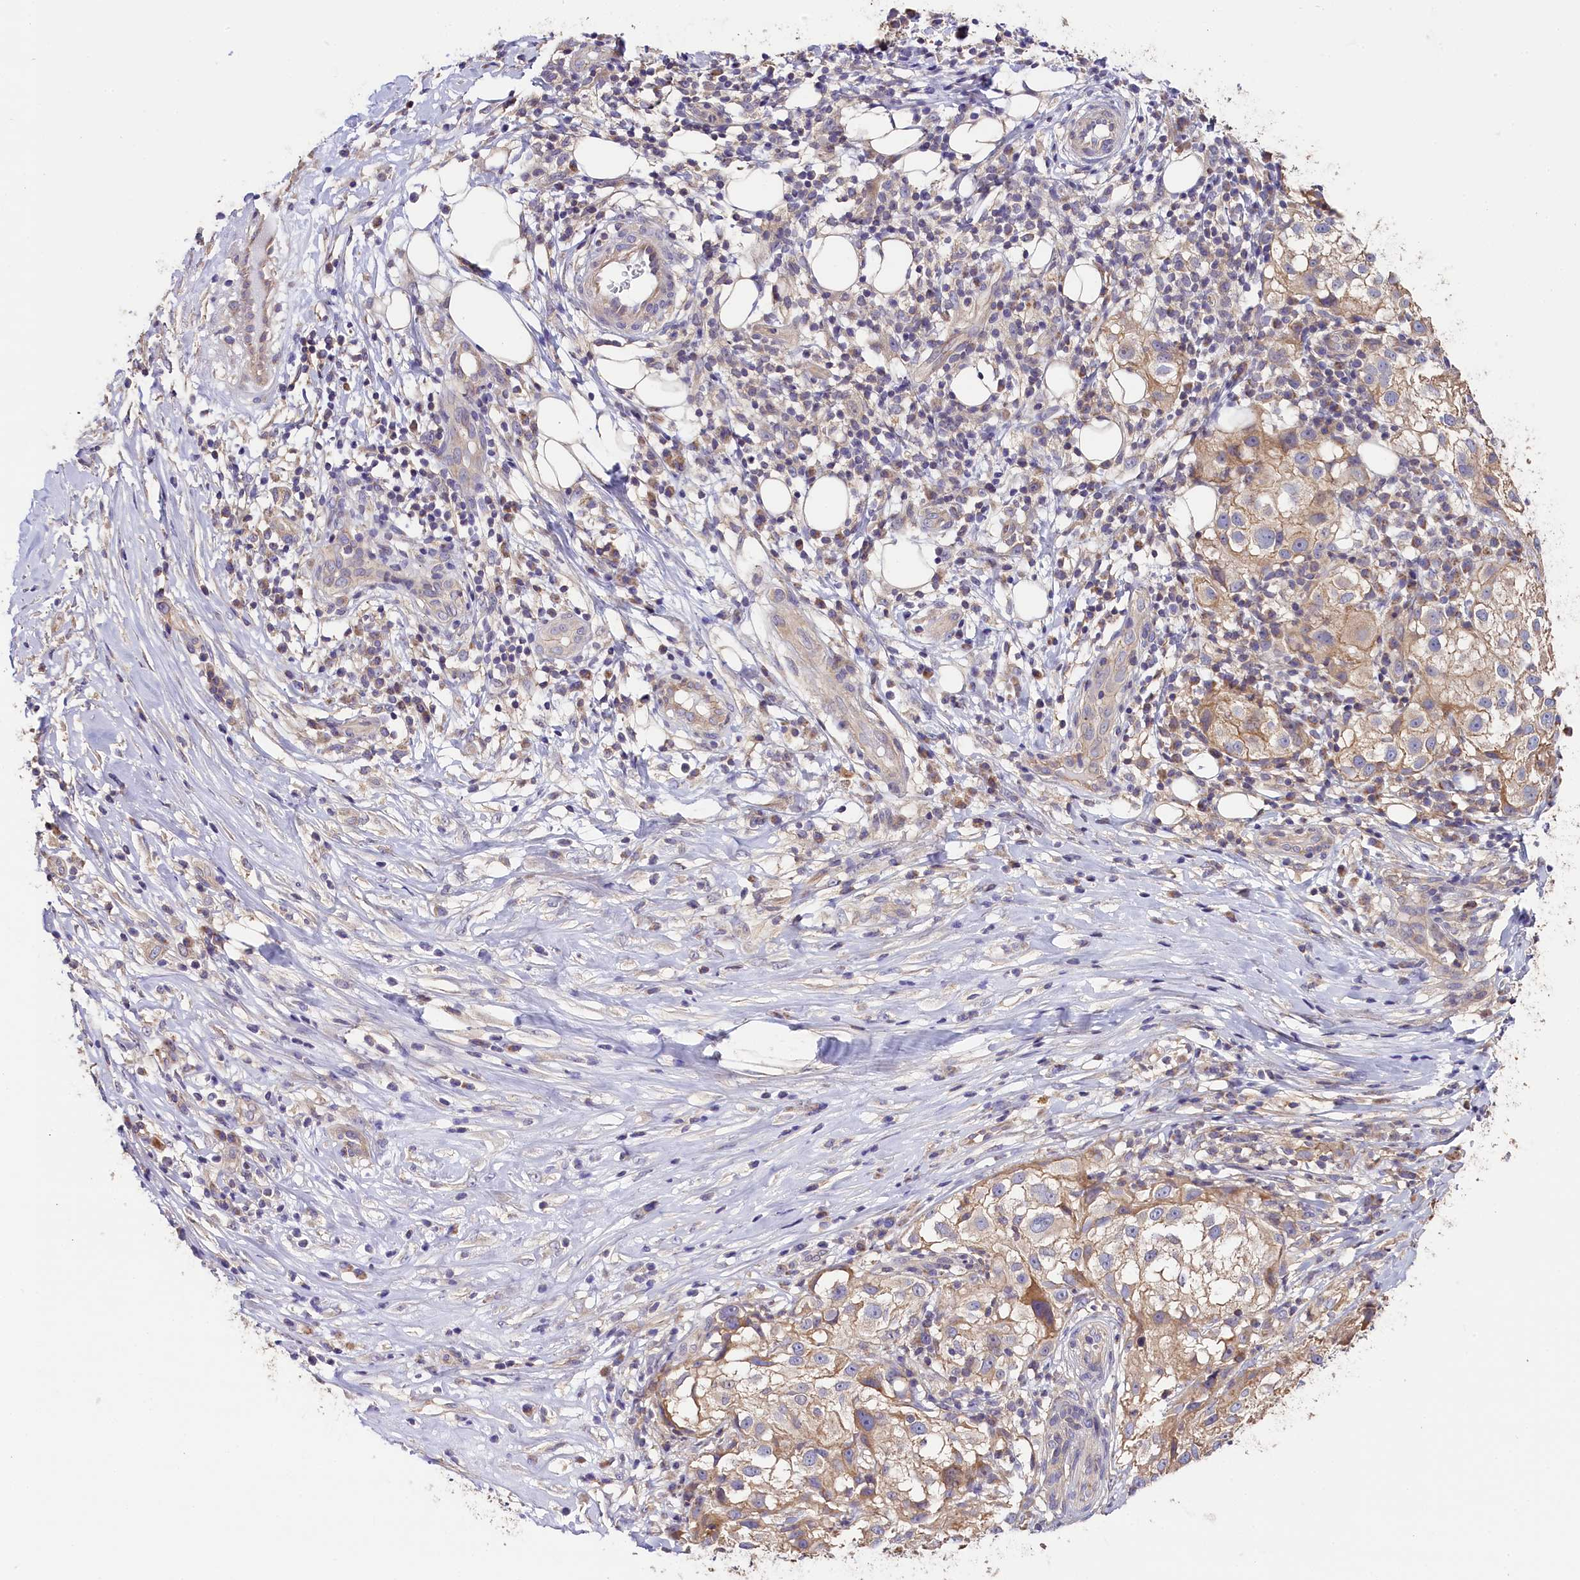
{"staining": {"intensity": "weak", "quantity": "<25%", "location": "cytoplasmic/membranous"}, "tissue": "melanoma", "cell_type": "Tumor cells", "image_type": "cancer", "snomed": [{"axis": "morphology", "description": "Necrosis, NOS"}, {"axis": "morphology", "description": "Malignant melanoma, NOS"}, {"axis": "topography", "description": "Skin"}], "caption": "IHC of human melanoma demonstrates no expression in tumor cells.", "gene": "KATNB1", "patient": {"sex": "female", "age": 87}}